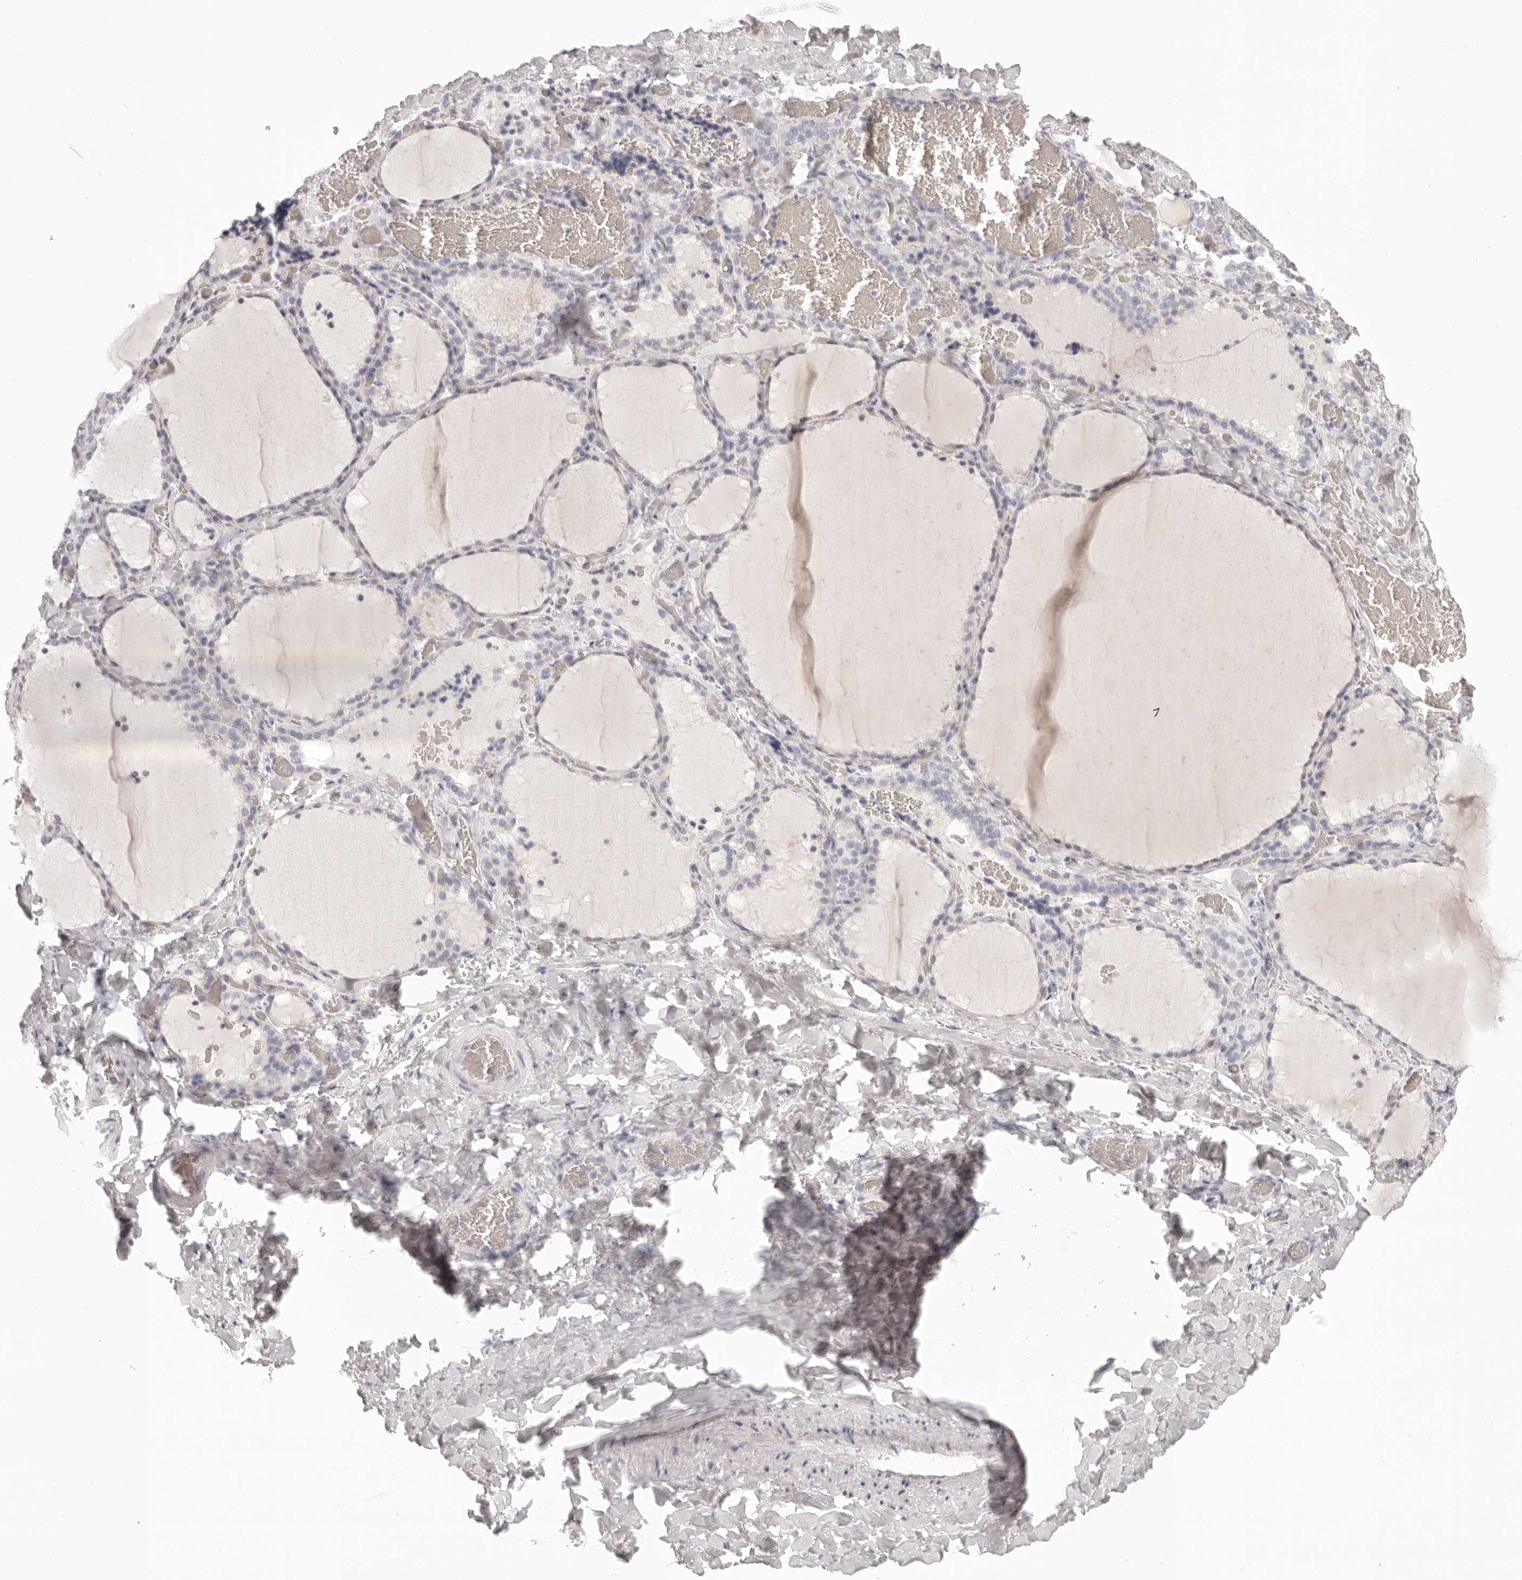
{"staining": {"intensity": "negative", "quantity": "none", "location": "none"}, "tissue": "thyroid gland", "cell_type": "Glandular cells", "image_type": "normal", "snomed": [{"axis": "morphology", "description": "Normal tissue, NOS"}, {"axis": "topography", "description": "Thyroid gland"}], "caption": "Glandular cells show no significant protein positivity in benign thyroid gland. (IHC, brightfield microscopy, high magnification).", "gene": "FABP1", "patient": {"sex": "female", "age": 22}}